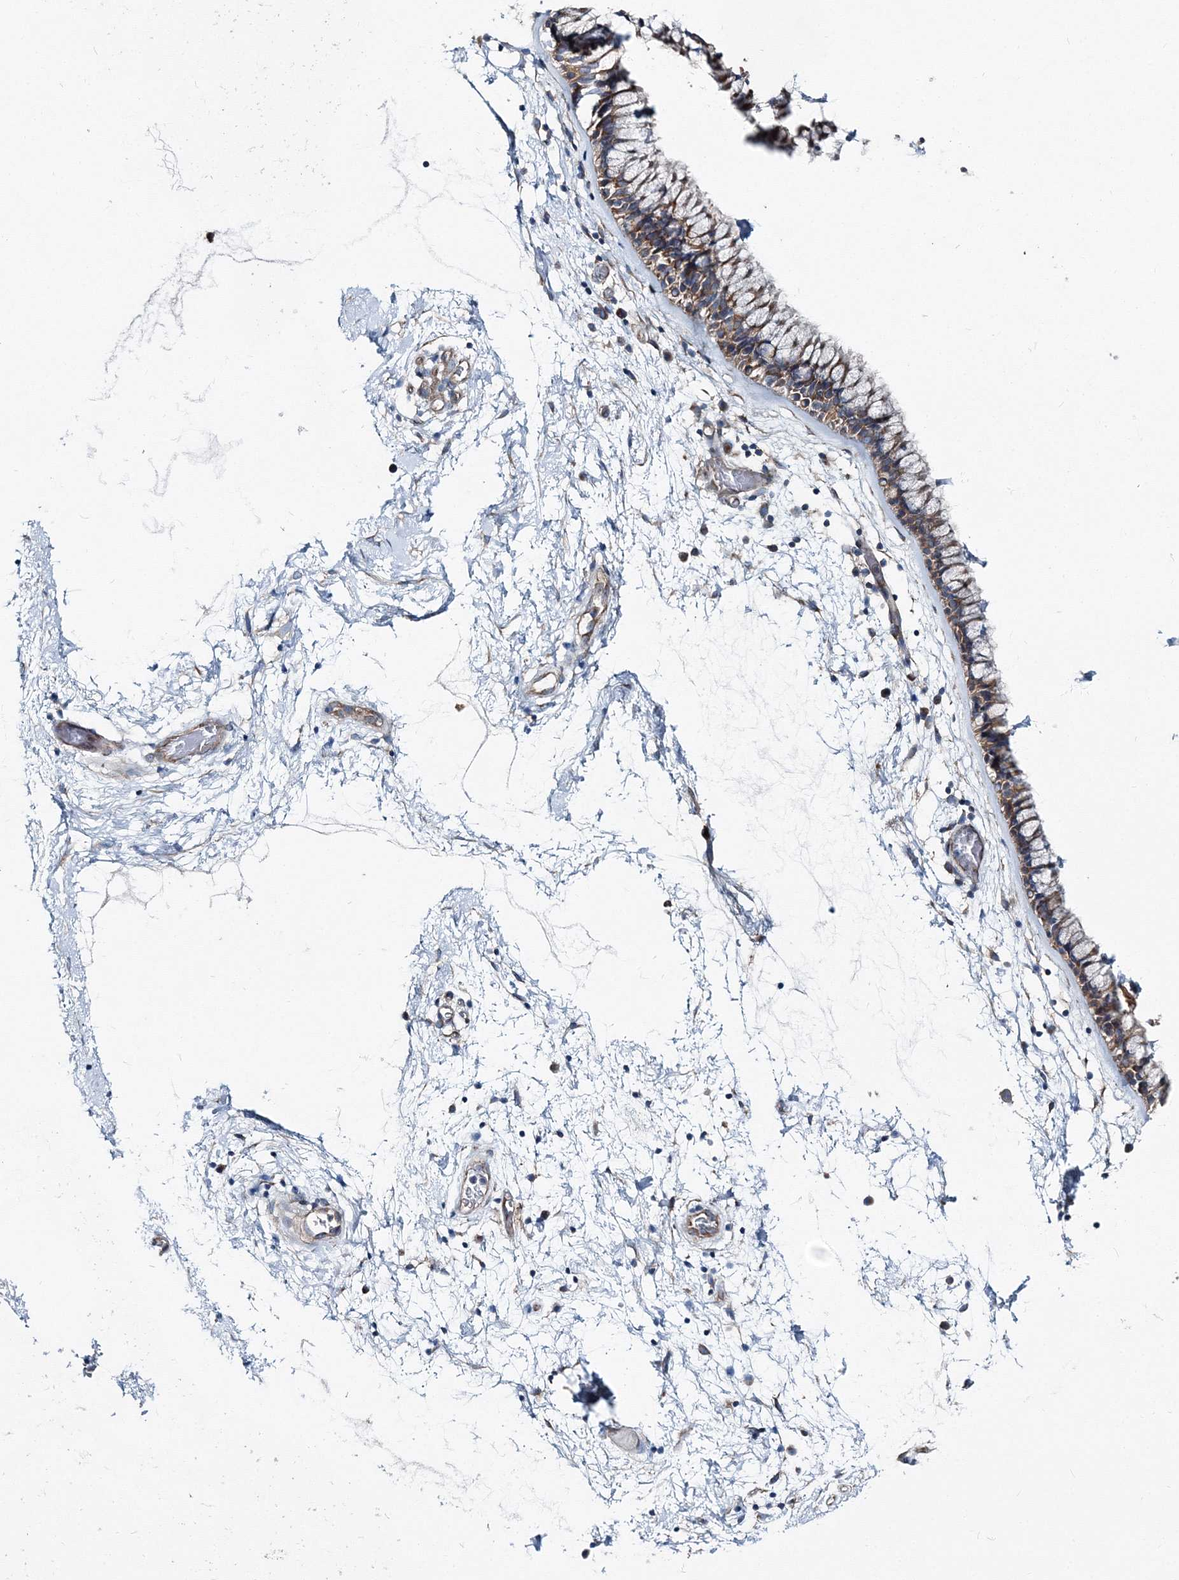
{"staining": {"intensity": "moderate", "quantity": ">75%", "location": "cytoplasmic/membranous"}, "tissue": "nasopharynx", "cell_type": "Respiratory epithelial cells", "image_type": "normal", "snomed": [{"axis": "morphology", "description": "Normal tissue, NOS"}, {"axis": "morphology", "description": "Inflammation, NOS"}, {"axis": "topography", "description": "Nasopharynx"}], "caption": "IHC (DAB) staining of normal human nasopharynx exhibits moderate cytoplasmic/membranous protein staining in approximately >75% of respiratory epithelial cells. The staining was performed using DAB, with brown indicating positive protein expression. Nuclei are stained blue with hematoxylin.", "gene": "MPHOSPH9", "patient": {"sex": "male", "age": 48}}